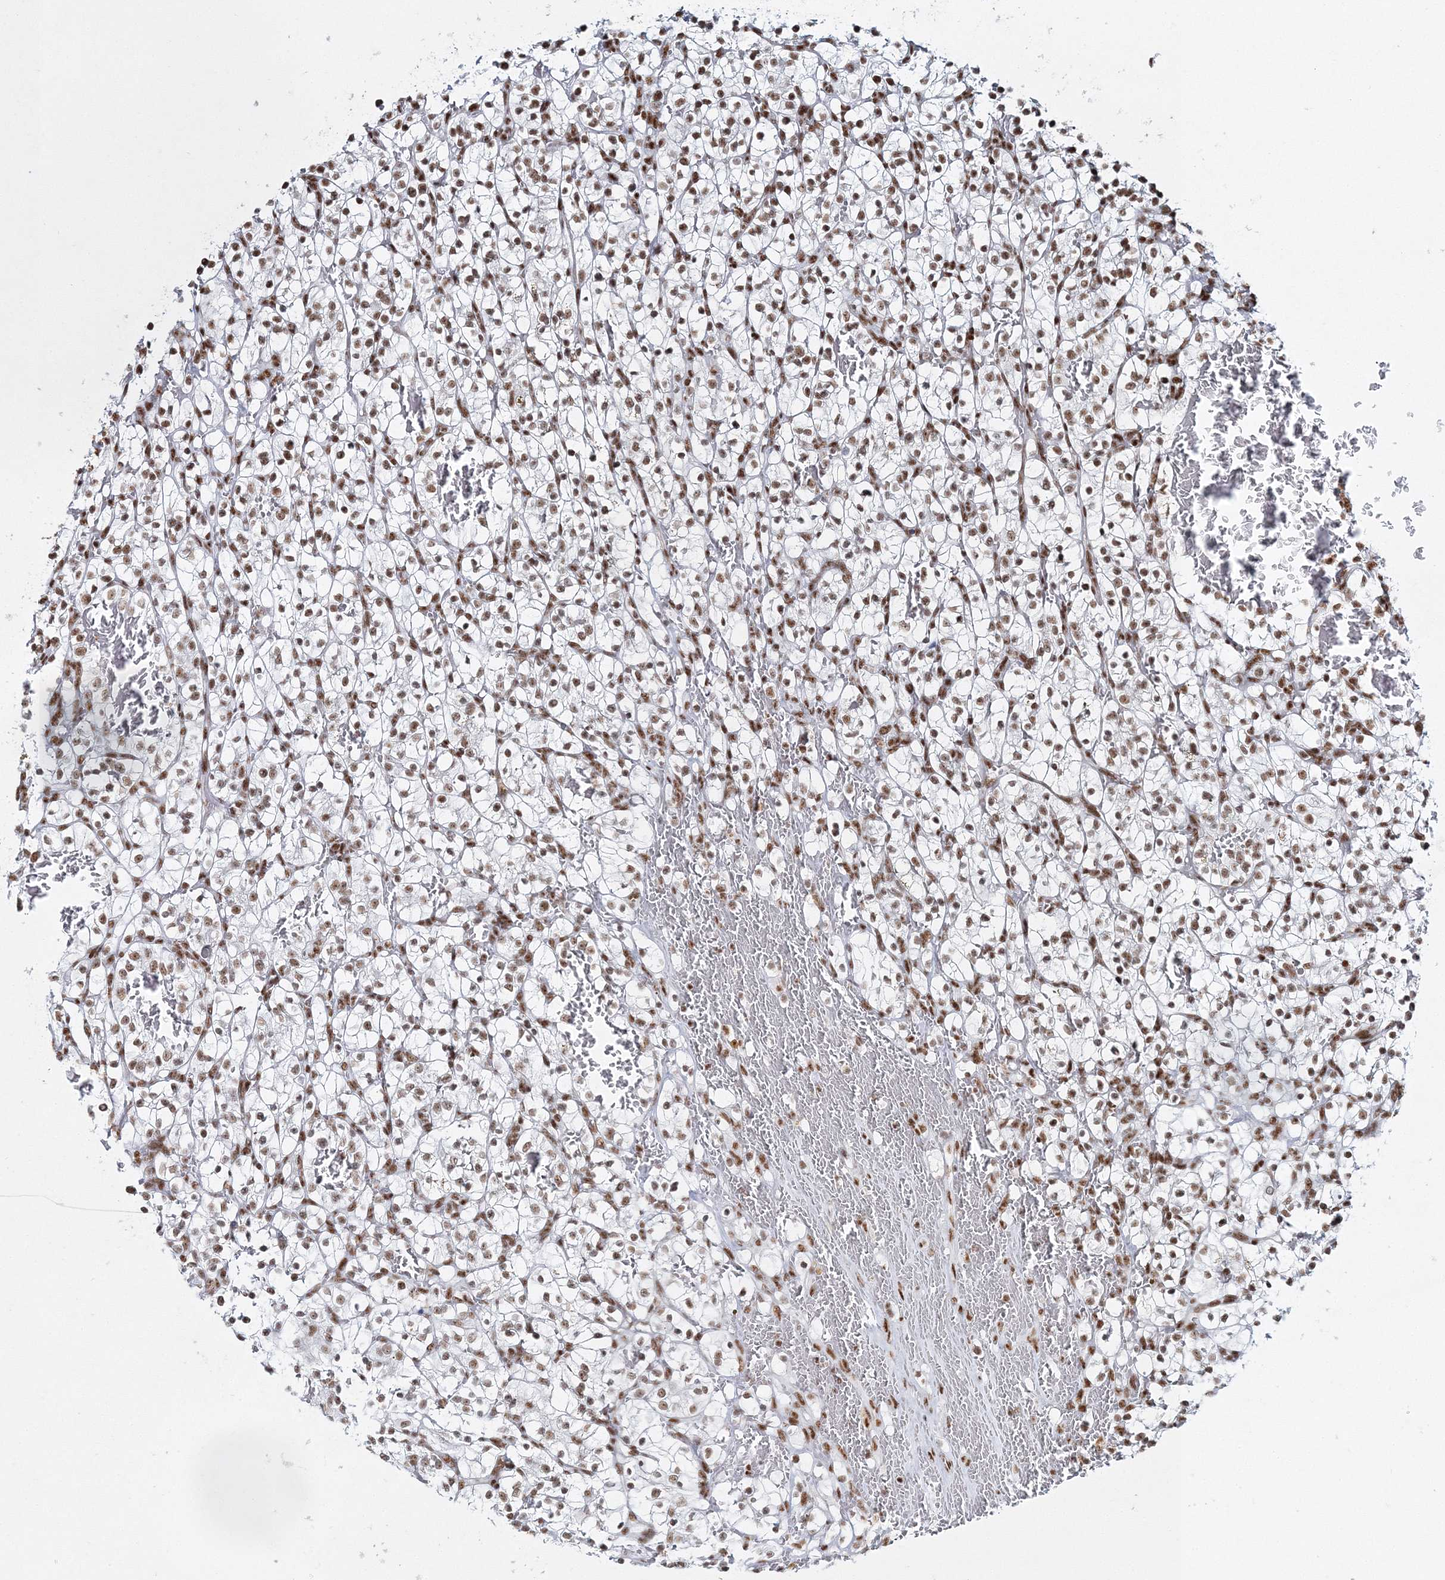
{"staining": {"intensity": "moderate", "quantity": ">75%", "location": "nuclear"}, "tissue": "renal cancer", "cell_type": "Tumor cells", "image_type": "cancer", "snomed": [{"axis": "morphology", "description": "Adenocarcinoma, NOS"}, {"axis": "topography", "description": "Kidney"}], "caption": "Brown immunohistochemical staining in human renal adenocarcinoma shows moderate nuclear expression in approximately >75% of tumor cells.", "gene": "QRICH1", "patient": {"sex": "female", "age": 57}}